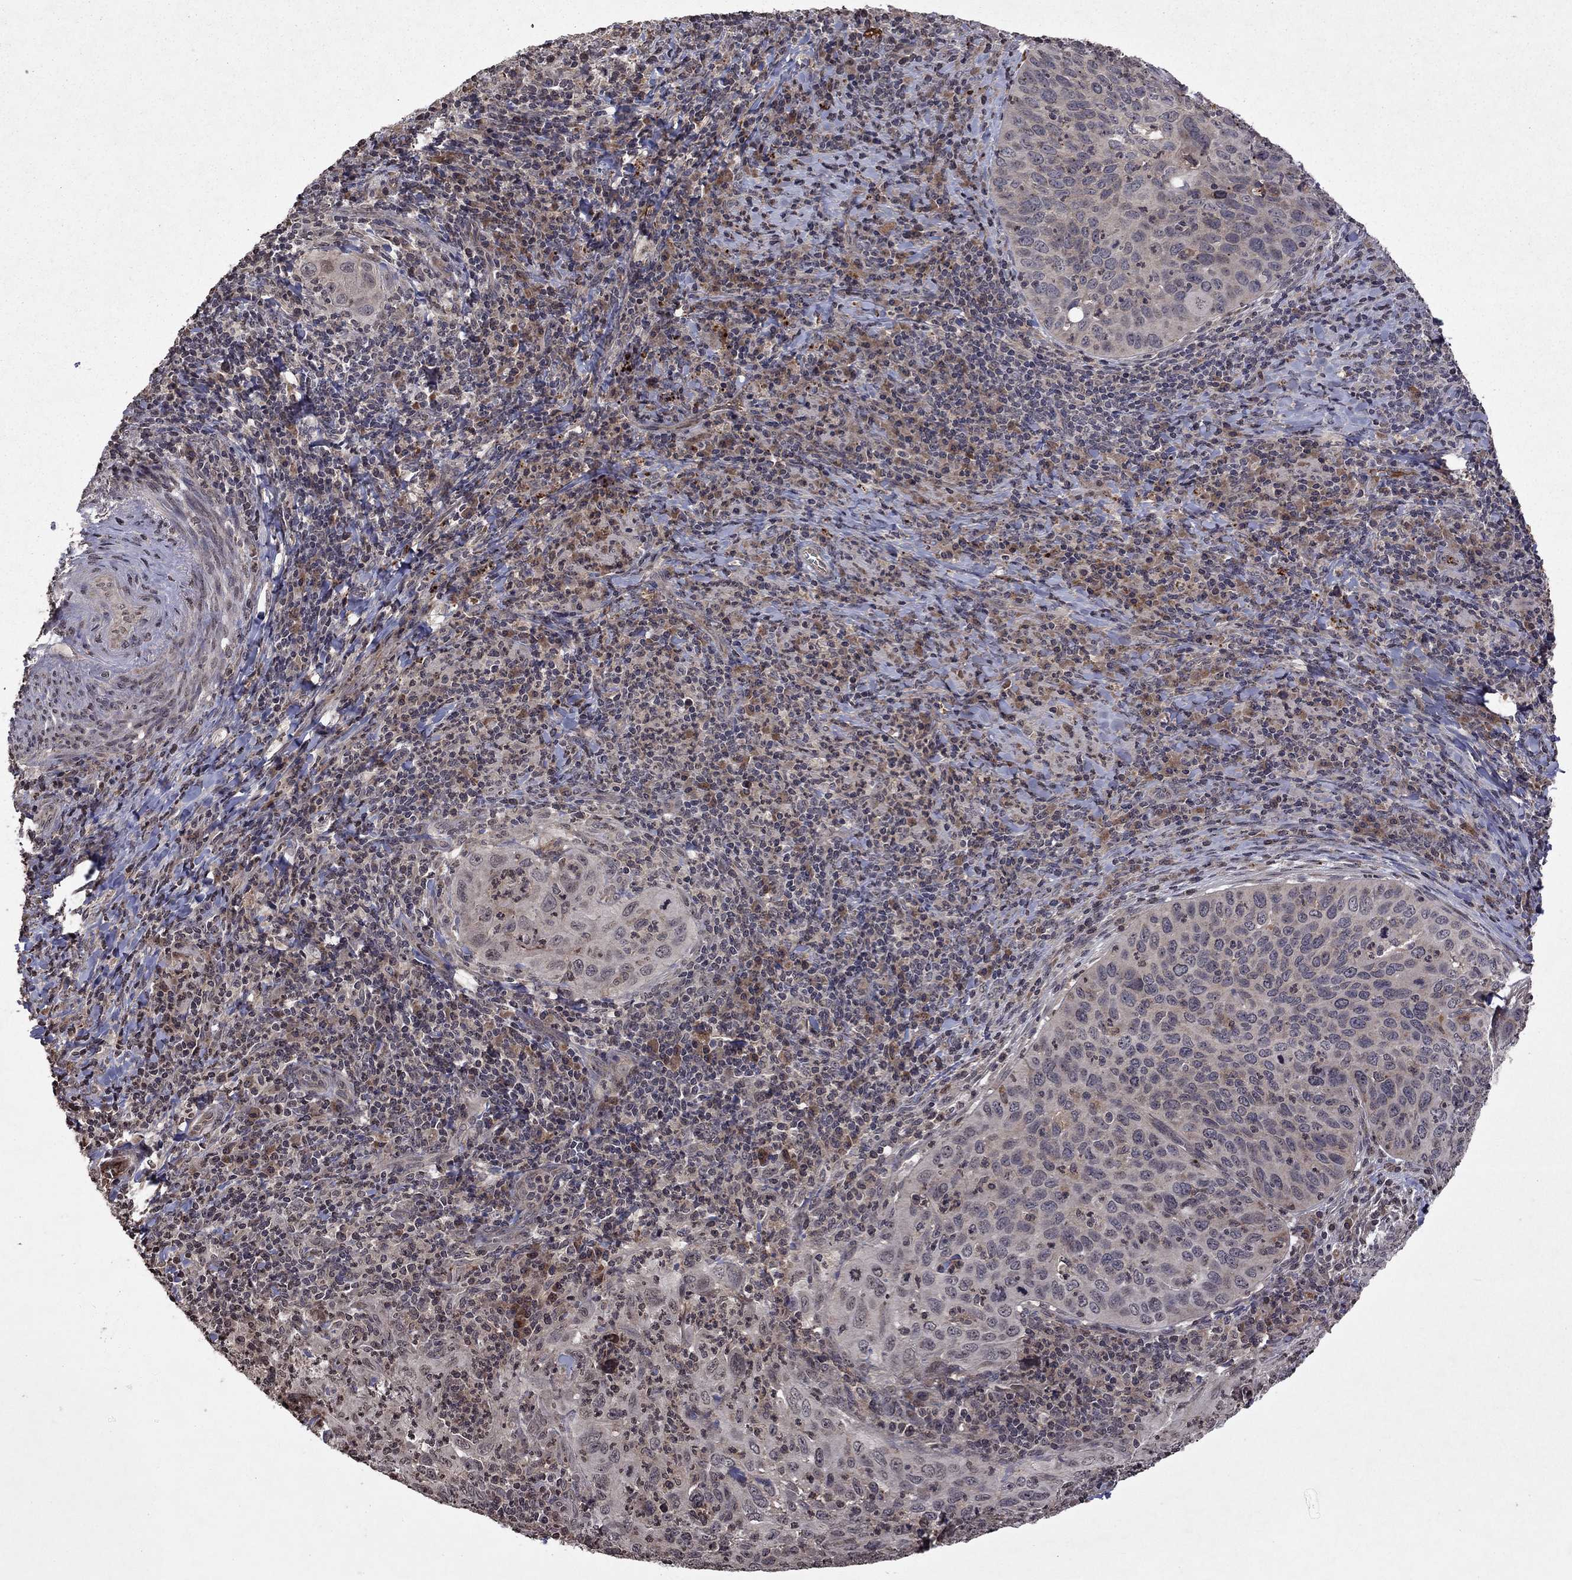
{"staining": {"intensity": "negative", "quantity": "none", "location": "none"}, "tissue": "cervical cancer", "cell_type": "Tumor cells", "image_type": "cancer", "snomed": [{"axis": "morphology", "description": "Squamous cell carcinoma, NOS"}, {"axis": "topography", "description": "Cervix"}], "caption": "DAB immunohistochemical staining of cervical cancer displays no significant staining in tumor cells.", "gene": "NLGN1", "patient": {"sex": "female", "age": 26}}